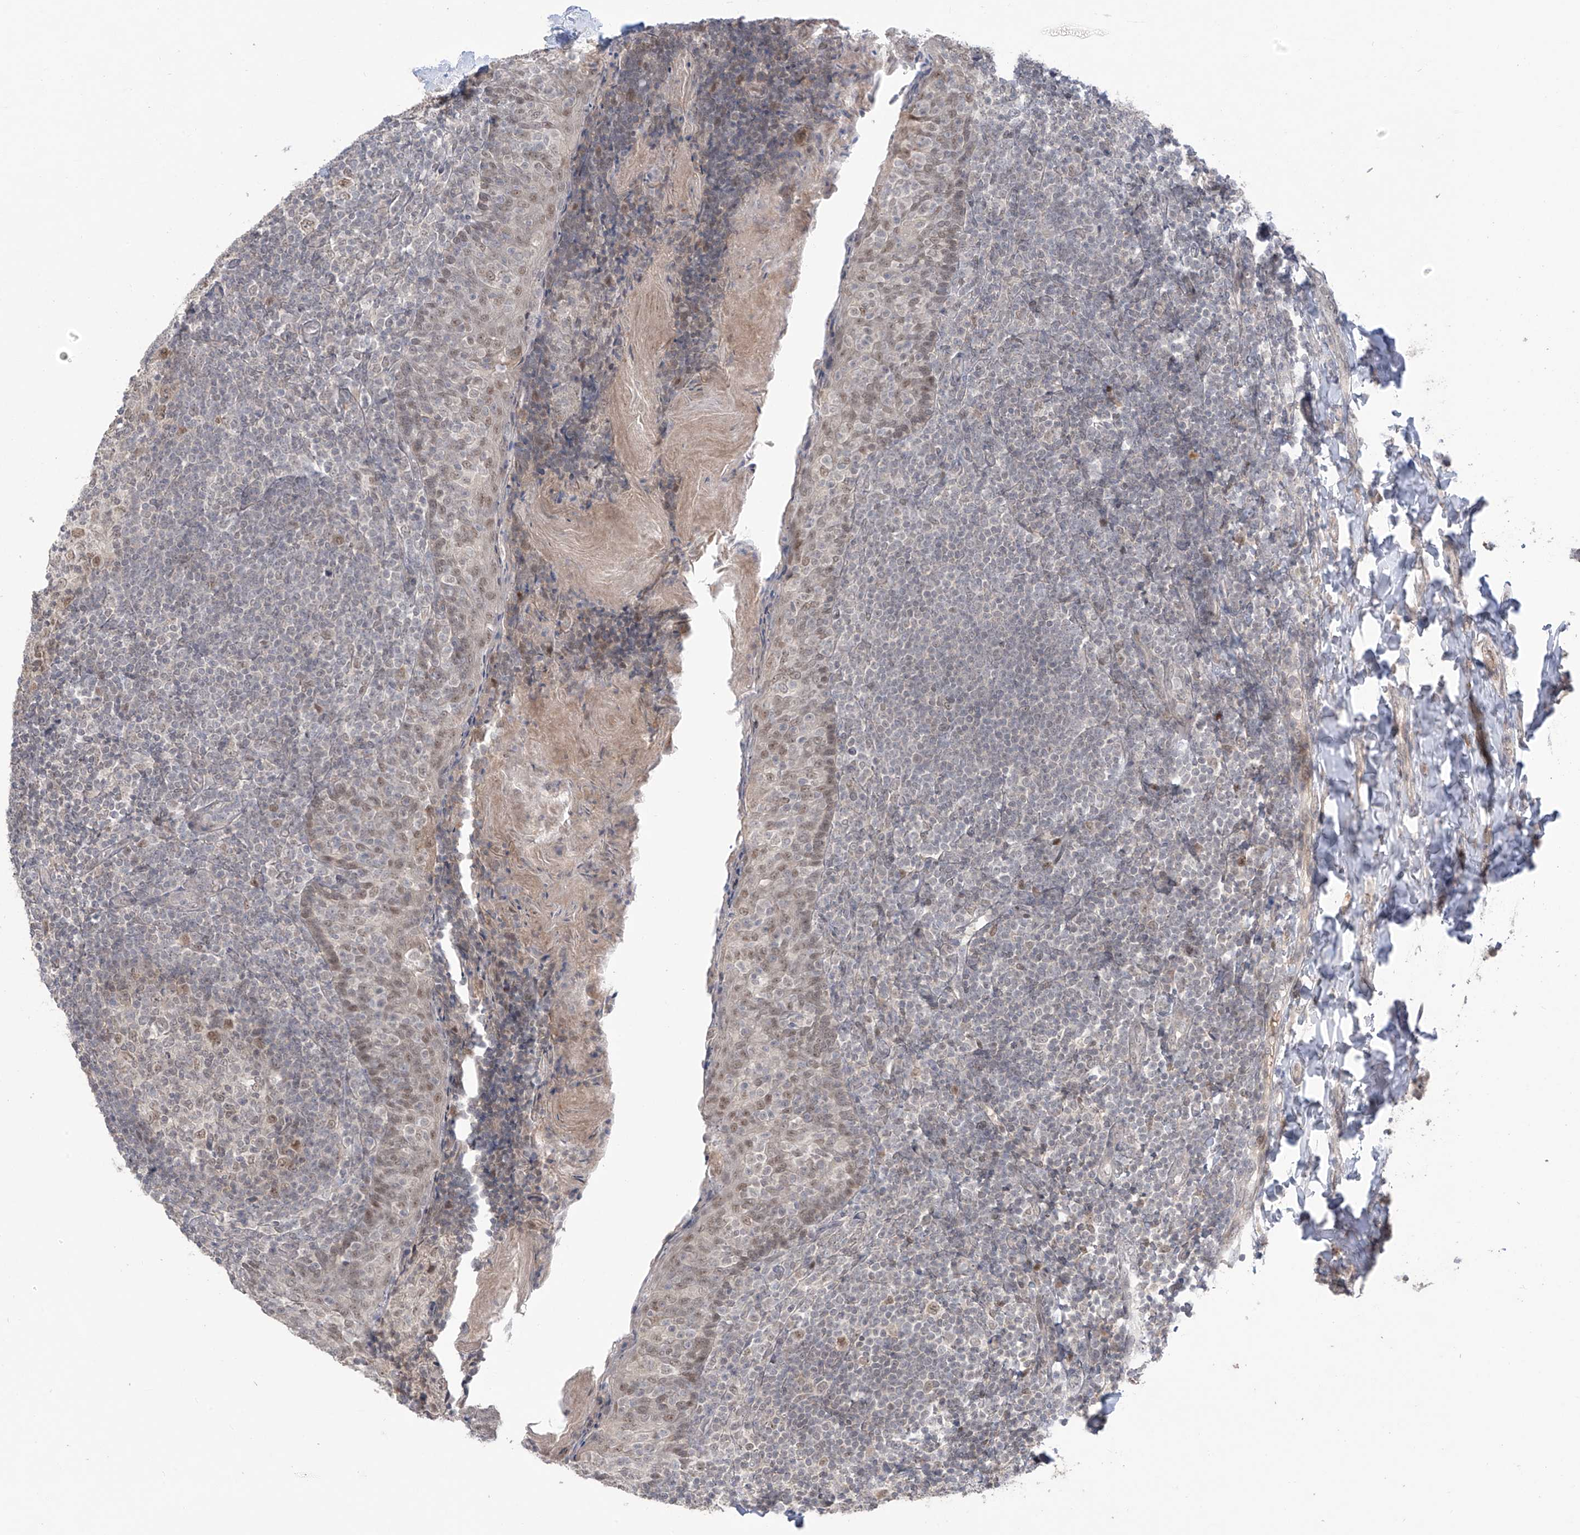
{"staining": {"intensity": "moderate", "quantity": "<25%", "location": "nuclear"}, "tissue": "tonsil", "cell_type": "Germinal center cells", "image_type": "normal", "snomed": [{"axis": "morphology", "description": "Normal tissue, NOS"}, {"axis": "topography", "description": "Tonsil"}], "caption": "Human tonsil stained for a protein (brown) exhibits moderate nuclear positive staining in about <25% of germinal center cells.", "gene": "OGT", "patient": {"sex": "female", "age": 19}}